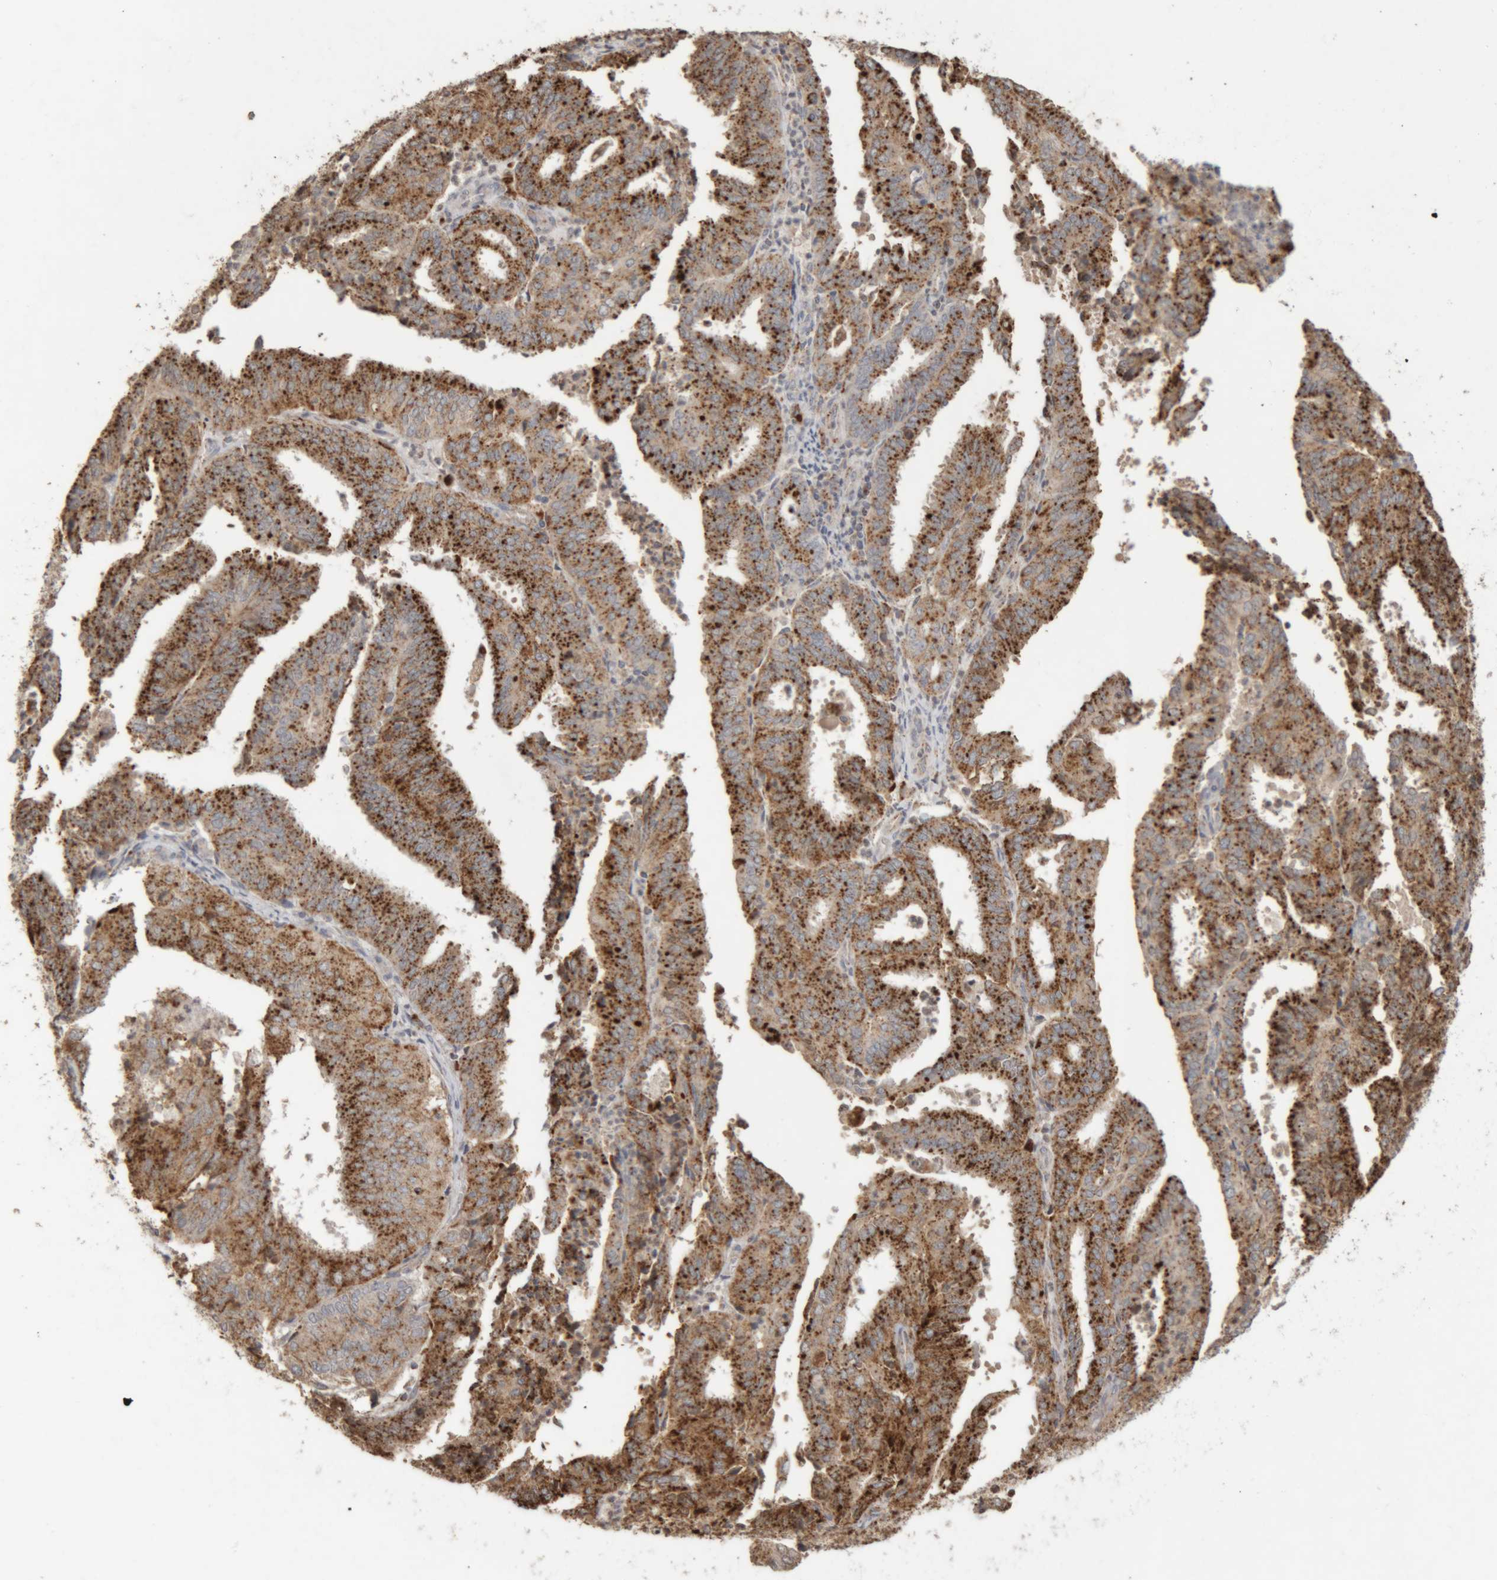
{"staining": {"intensity": "strong", "quantity": ">75%", "location": "cytoplasmic/membranous"}, "tissue": "endometrial cancer", "cell_type": "Tumor cells", "image_type": "cancer", "snomed": [{"axis": "morphology", "description": "Adenocarcinoma, NOS"}, {"axis": "topography", "description": "Uterus"}], "caption": "Human endometrial cancer (adenocarcinoma) stained with a protein marker exhibits strong staining in tumor cells.", "gene": "ARSA", "patient": {"sex": "female", "age": 60}}